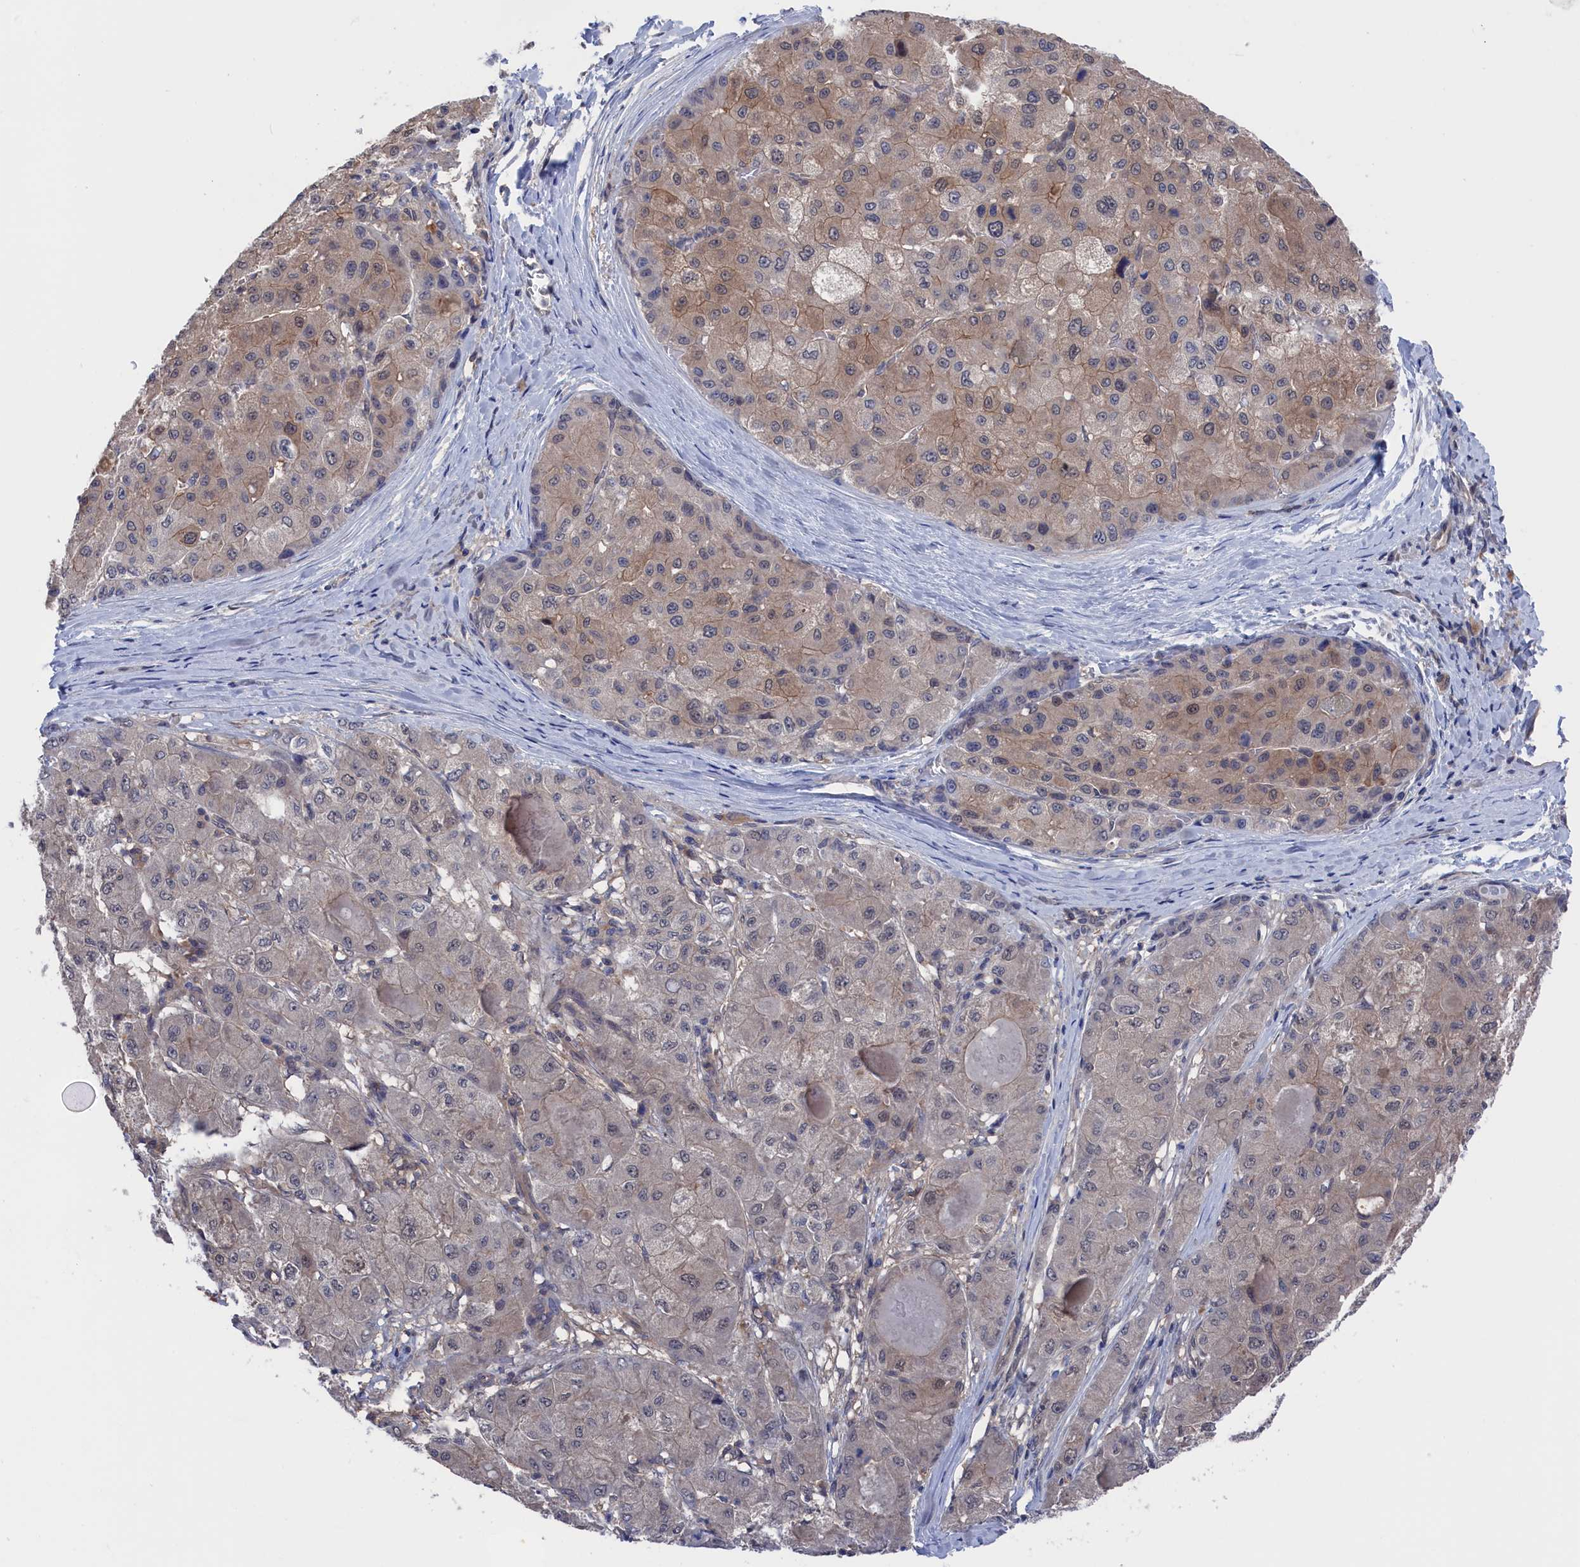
{"staining": {"intensity": "weak", "quantity": "25%-75%", "location": "cytoplasmic/membranous"}, "tissue": "liver cancer", "cell_type": "Tumor cells", "image_type": "cancer", "snomed": [{"axis": "morphology", "description": "Carcinoma, Hepatocellular, NOS"}, {"axis": "topography", "description": "Liver"}], "caption": "A brown stain shows weak cytoplasmic/membranous expression of a protein in liver cancer (hepatocellular carcinoma) tumor cells. Ihc stains the protein of interest in brown and the nuclei are stained blue.", "gene": "NUTF2", "patient": {"sex": "male", "age": 80}}